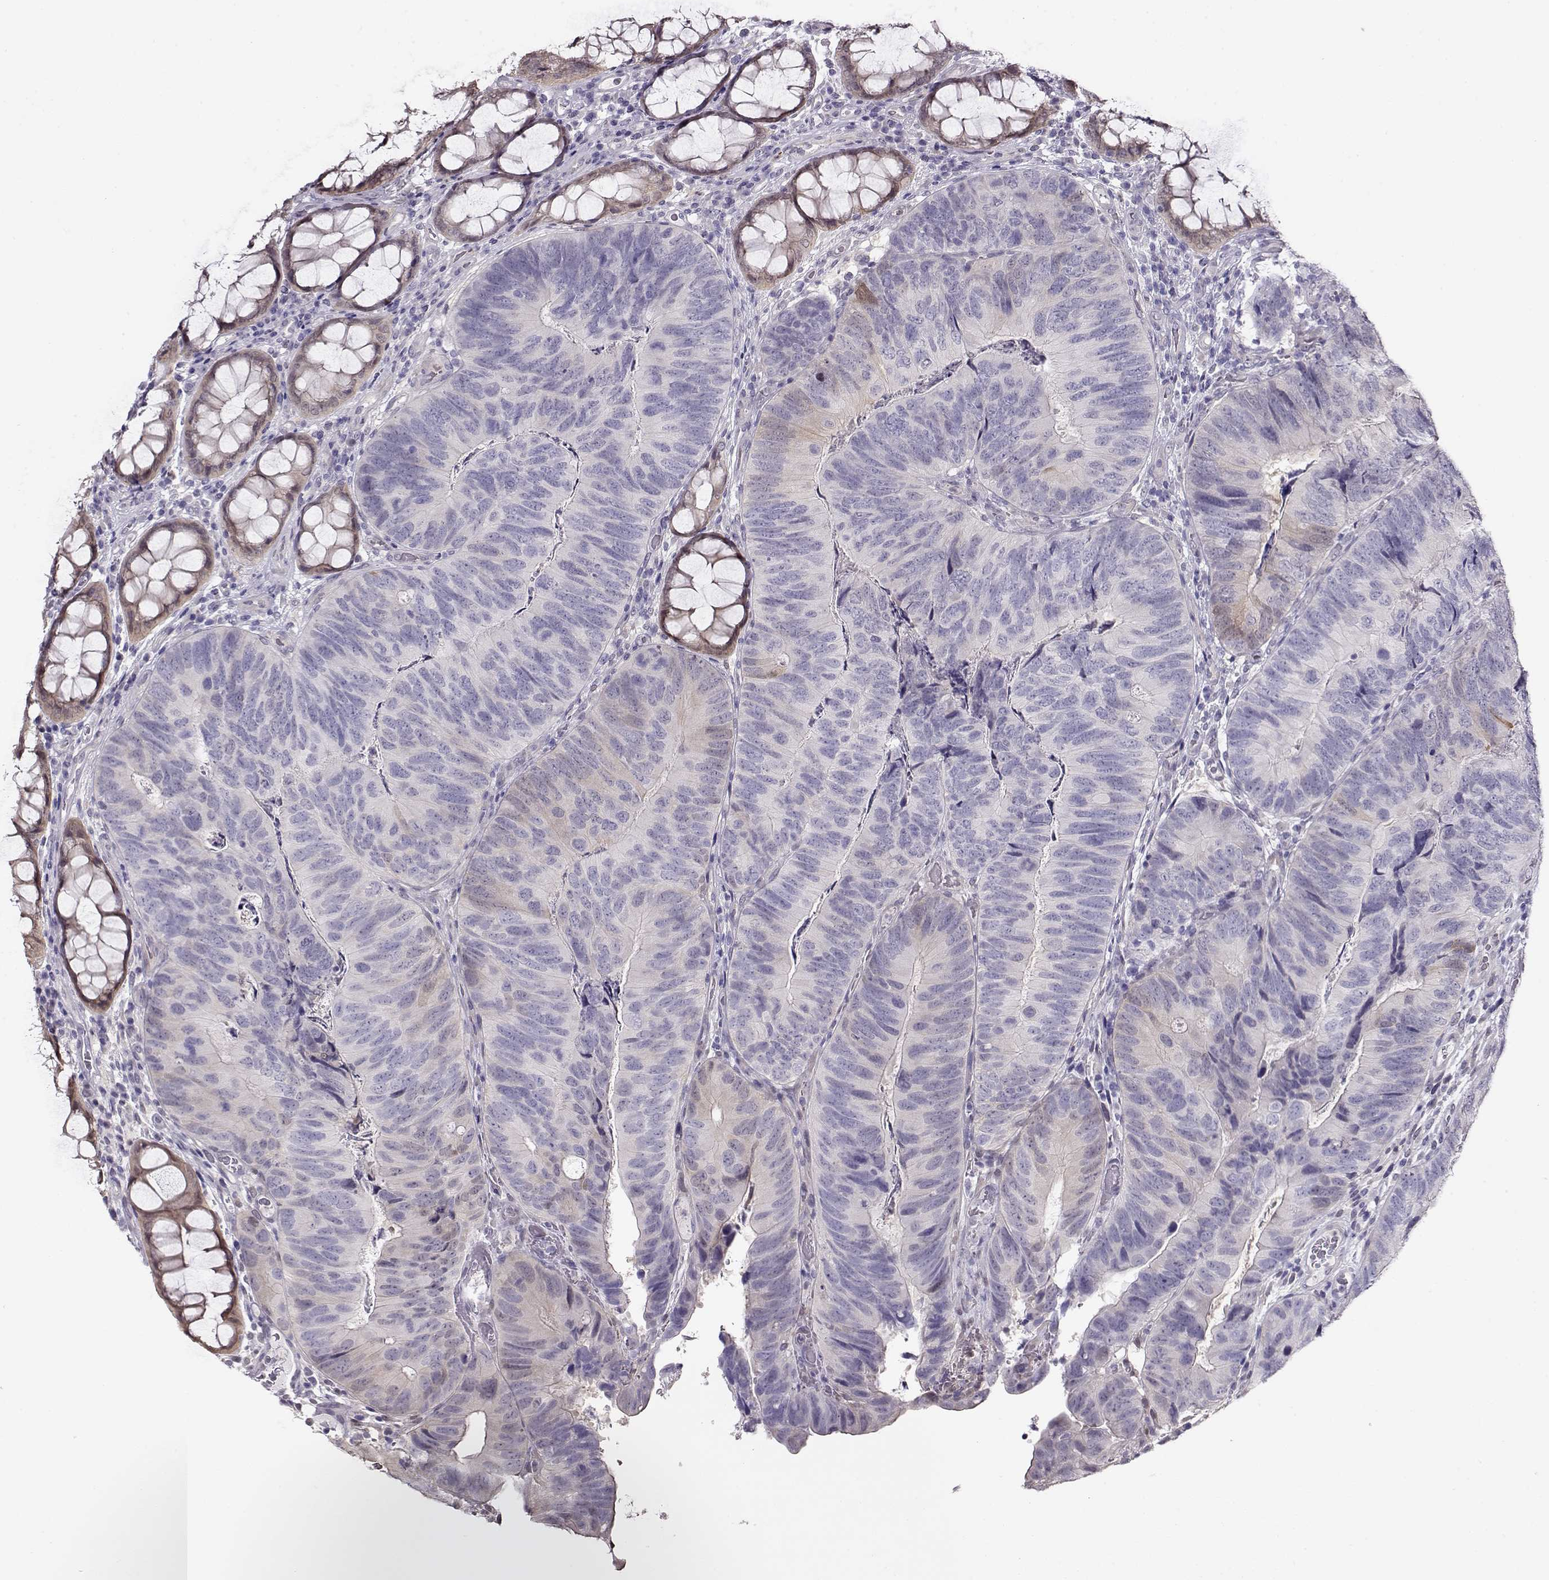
{"staining": {"intensity": "weak", "quantity": "<25%", "location": "cytoplasmic/membranous"}, "tissue": "colorectal cancer", "cell_type": "Tumor cells", "image_type": "cancer", "snomed": [{"axis": "morphology", "description": "Adenocarcinoma, NOS"}, {"axis": "topography", "description": "Colon"}], "caption": "IHC photomicrograph of human colorectal cancer stained for a protein (brown), which shows no positivity in tumor cells.", "gene": "CCR8", "patient": {"sex": "female", "age": 67}}